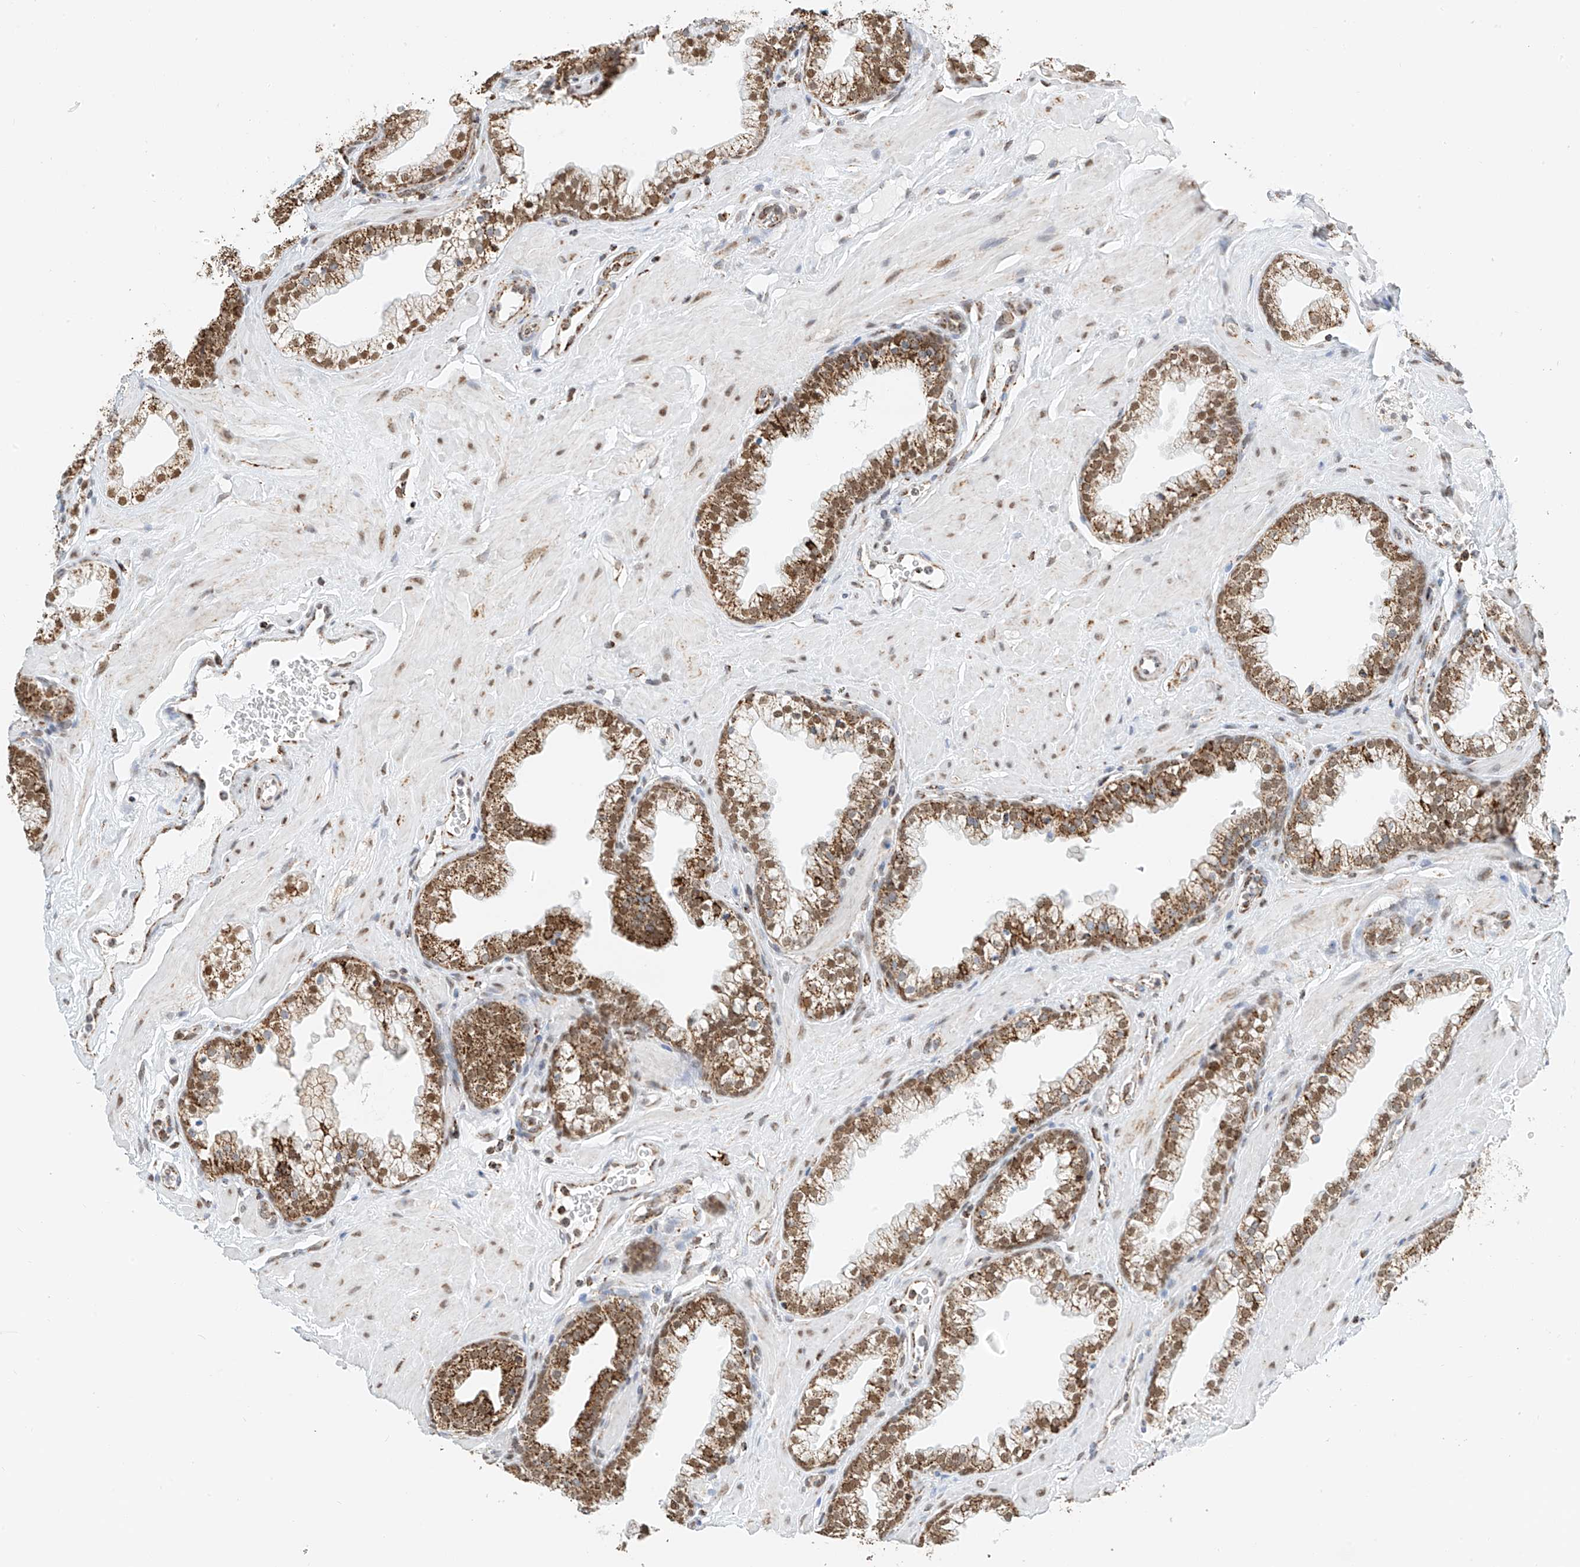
{"staining": {"intensity": "strong", "quantity": ">75%", "location": "cytoplasmic/membranous,nuclear"}, "tissue": "prostate", "cell_type": "Glandular cells", "image_type": "normal", "snomed": [{"axis": "morphology", "description": "Normal tissue, NOS"}, {"axis": "morphology", "description": "Urothelial carcinoma, Low grade"}, {"axis": "topography", "description": "Urinary bladder"}, {"axis": "topography", "description": "Prostate"}], "caption": "Immunohistochemical staining of unremarkable prostate shows >75% levels of strong cytoplasmic/membranous,nuclear protein staining in approximately >75% of glandular cells. (brown staining indicates protein expression, while blue staining denotes nuclei).", "gene": "PPA2", "patient": {"sex": "male", "age": 60}}